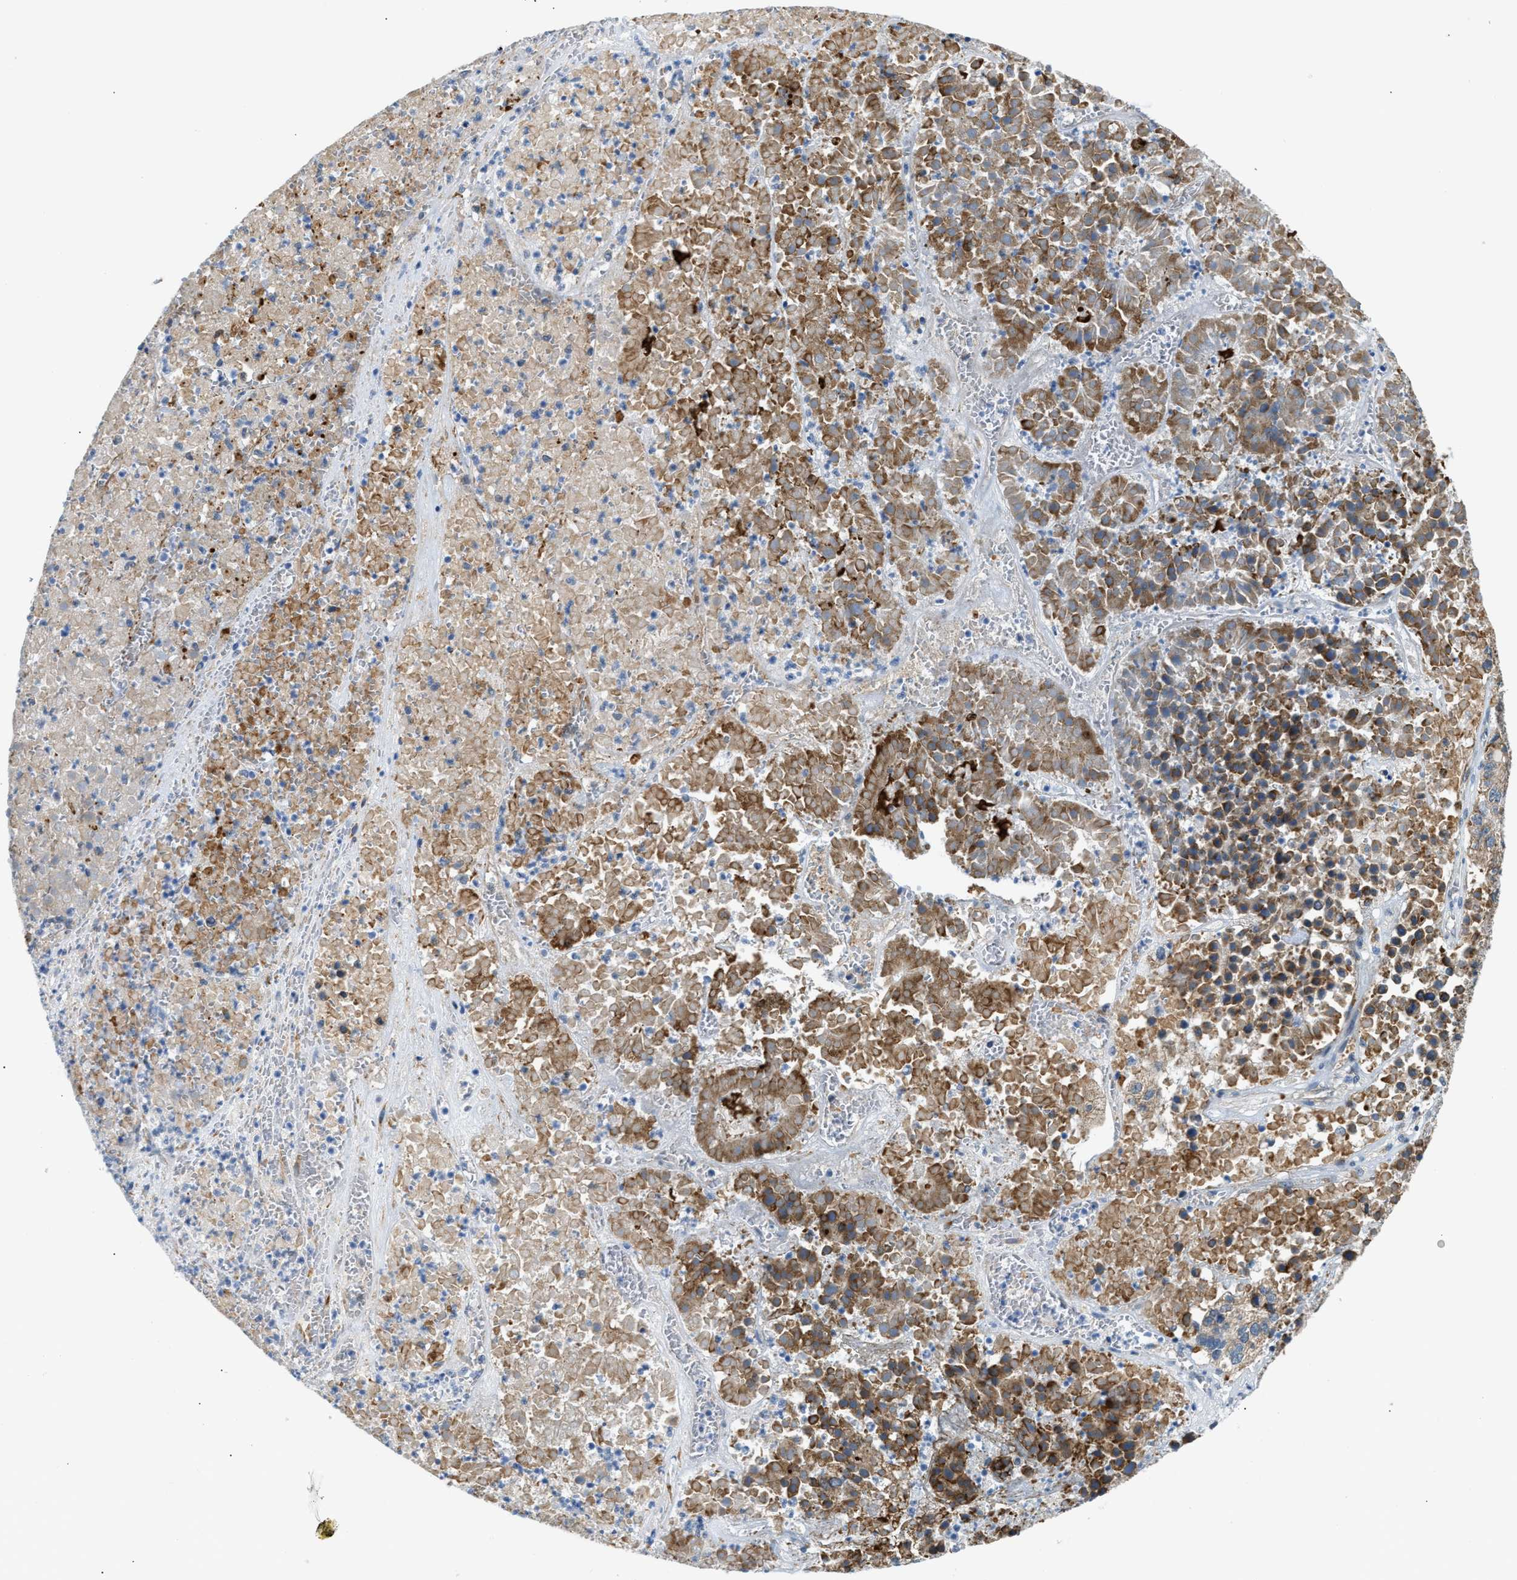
{"staining": {"intensity": "moderate", "quantity": ">75%", "location": "cytoplasmic/membranous"}, "tissue": "pancreatic cancer", "cell_type": "Tumor cells", "image_type": "cancer", "snomed": [{"axis": "morphology", "description": "Adenocarcinoma, NOS"}, {"axis": "topography", "description": "Pancreas"}], "caption": "Immunohistochemical staining of pancreatic cancer exhibits moderate cytoplasmic/membranous protein staining in approximately >75% of tumor cells. The staining is performed using DAB (3,3'-diaminobenzidine) brown chromogen to label protein expression. The nuclei are counter-stained blue using hematoxylin.", "gene": "KCNC2", "patient": {"sex": "male", "age": 50}}